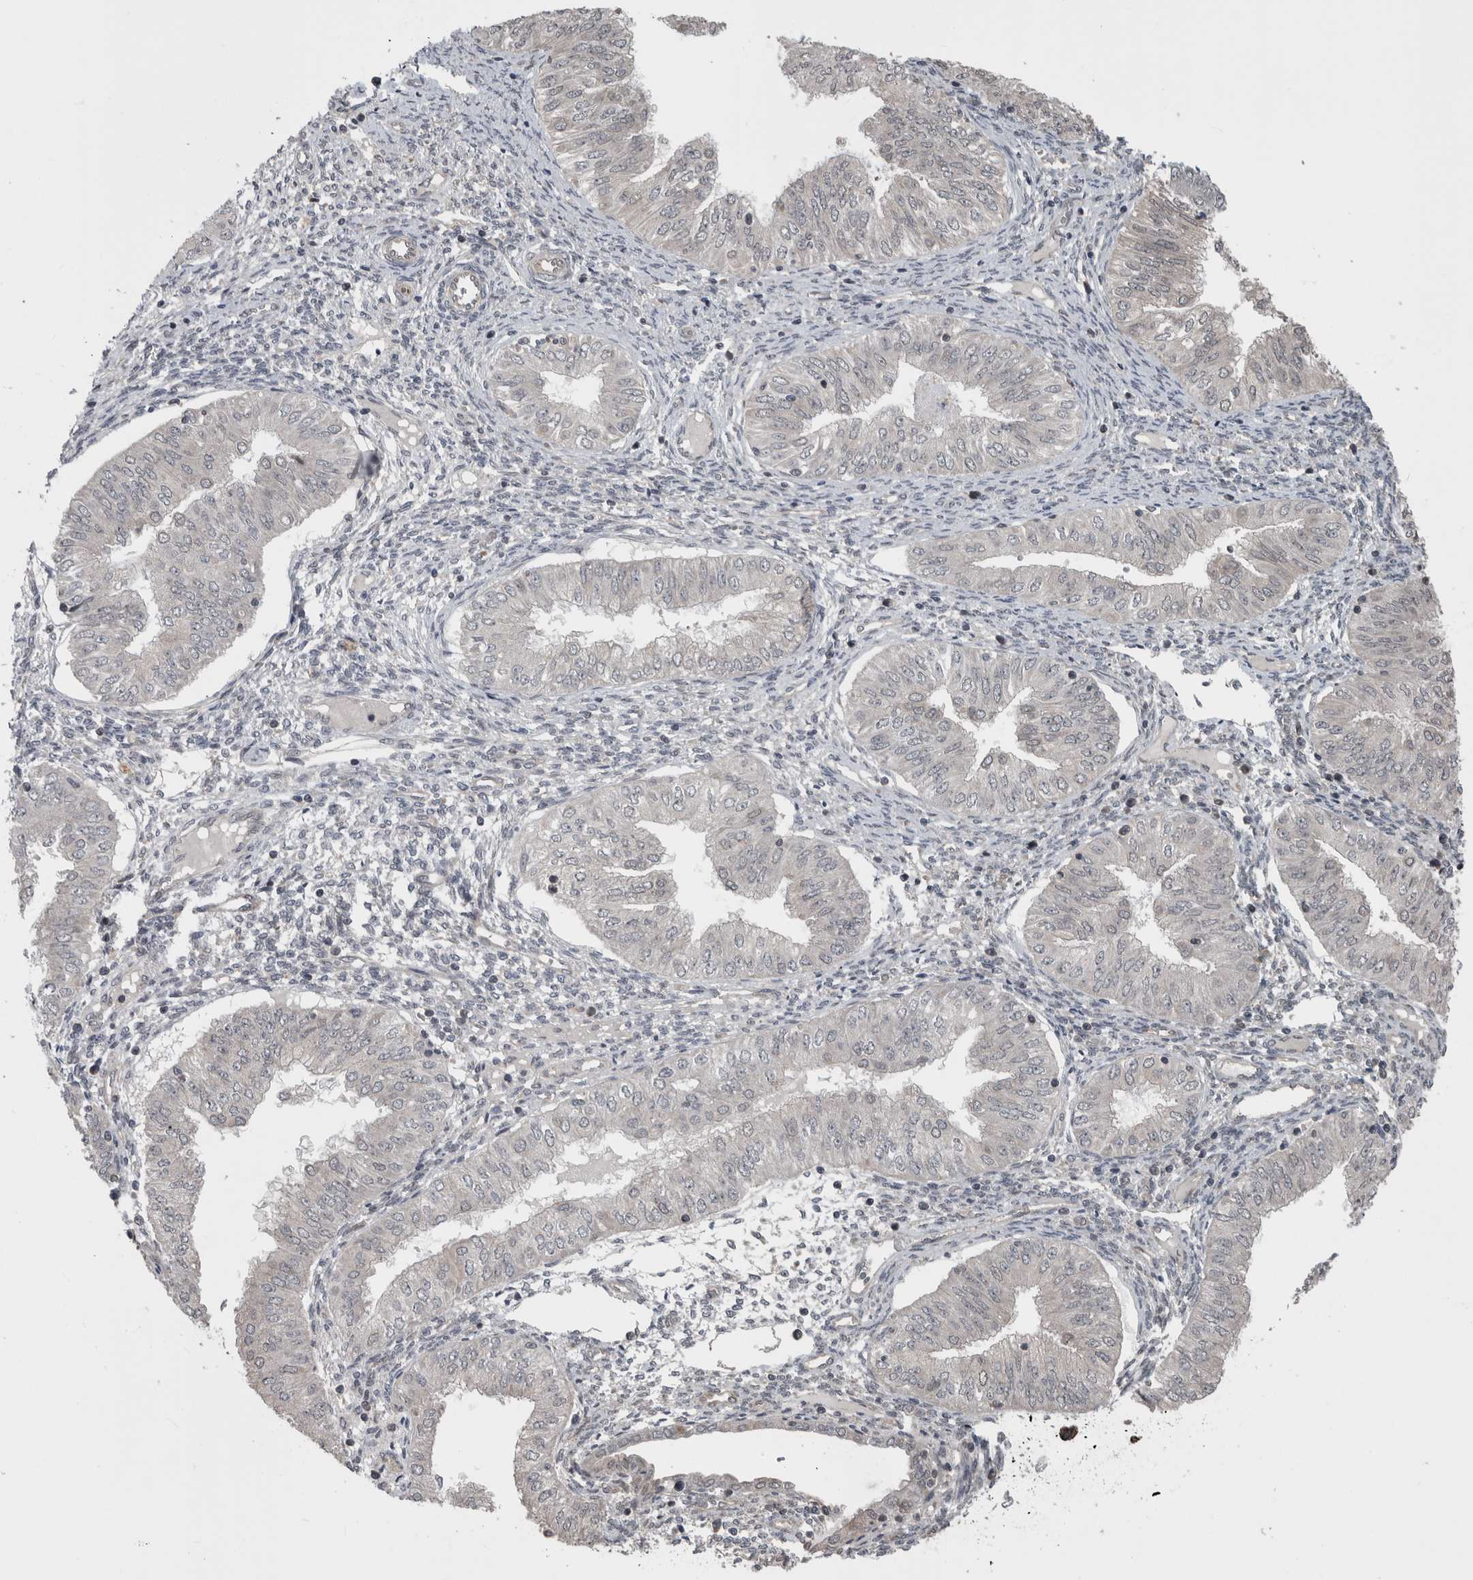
{"staining": {"intensity": "negative", "quantity": "none", "location": "none"}, "tissue": "endometrial cancer", "cell_type": "Tumor cells", "image_type": "cancer", "snomed": [{"axis": "morphology", "description": "Normal tissue, NOS"}, {"axis": "morphology", "description": "Adenocarcinoma, NOS"}, {"axis": "topography", "description": "Endometrium"}], "caption": "The image reveals no significant expression in tumor cells of endometrial adenocarcinoma.", "gene": "ENY2", "patient": {"sex": "female", "age": 53}}